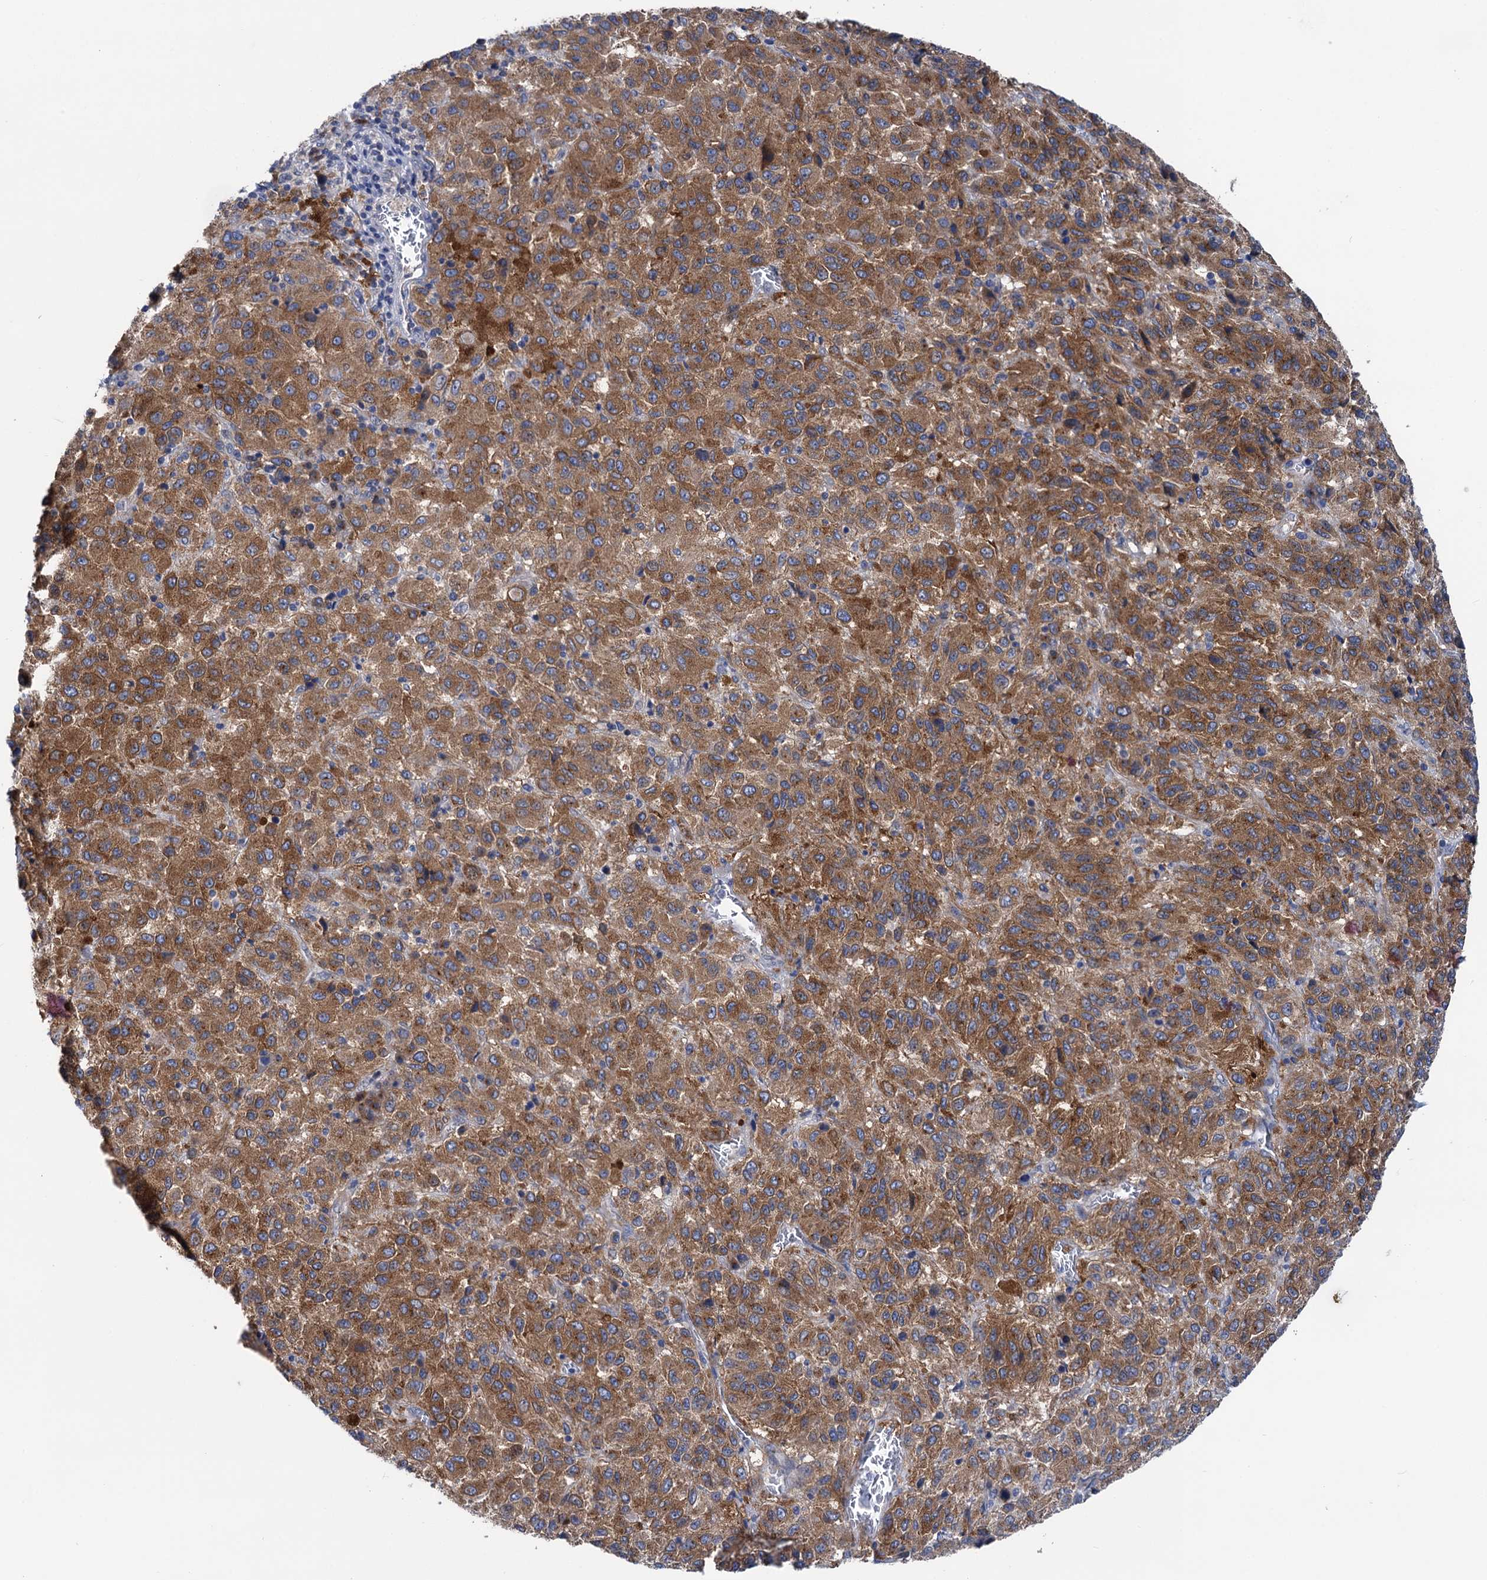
{"staining": {"intensity": "moderate", "quantity": ">75%", "location": "cytoplasmic/membranous"}, "tissue": "melanoma", "cell_type": "Tumor cells", "image_type": "cancer", "snomed": [{"axis": "morphology", "description": "Malignant melanoma, Metastatic site"}, {"axis": "topography", "description": "Lung"}], "caption": "Immunohistochemical staining of malignant melanoma (metastatic site) exhibits medium levels of moderate cytoplasmic/membranous protein positivity in approximately >75% of tumor cells. The protein of interest is stained brown, and the nuclei are stained in blue (DAB (3,3'-diaminobenzidine) IHC with brightfield microscopy, high magnification).", "gene": "ZNRD2", "patient": {"sex": "male", "age": 64}}